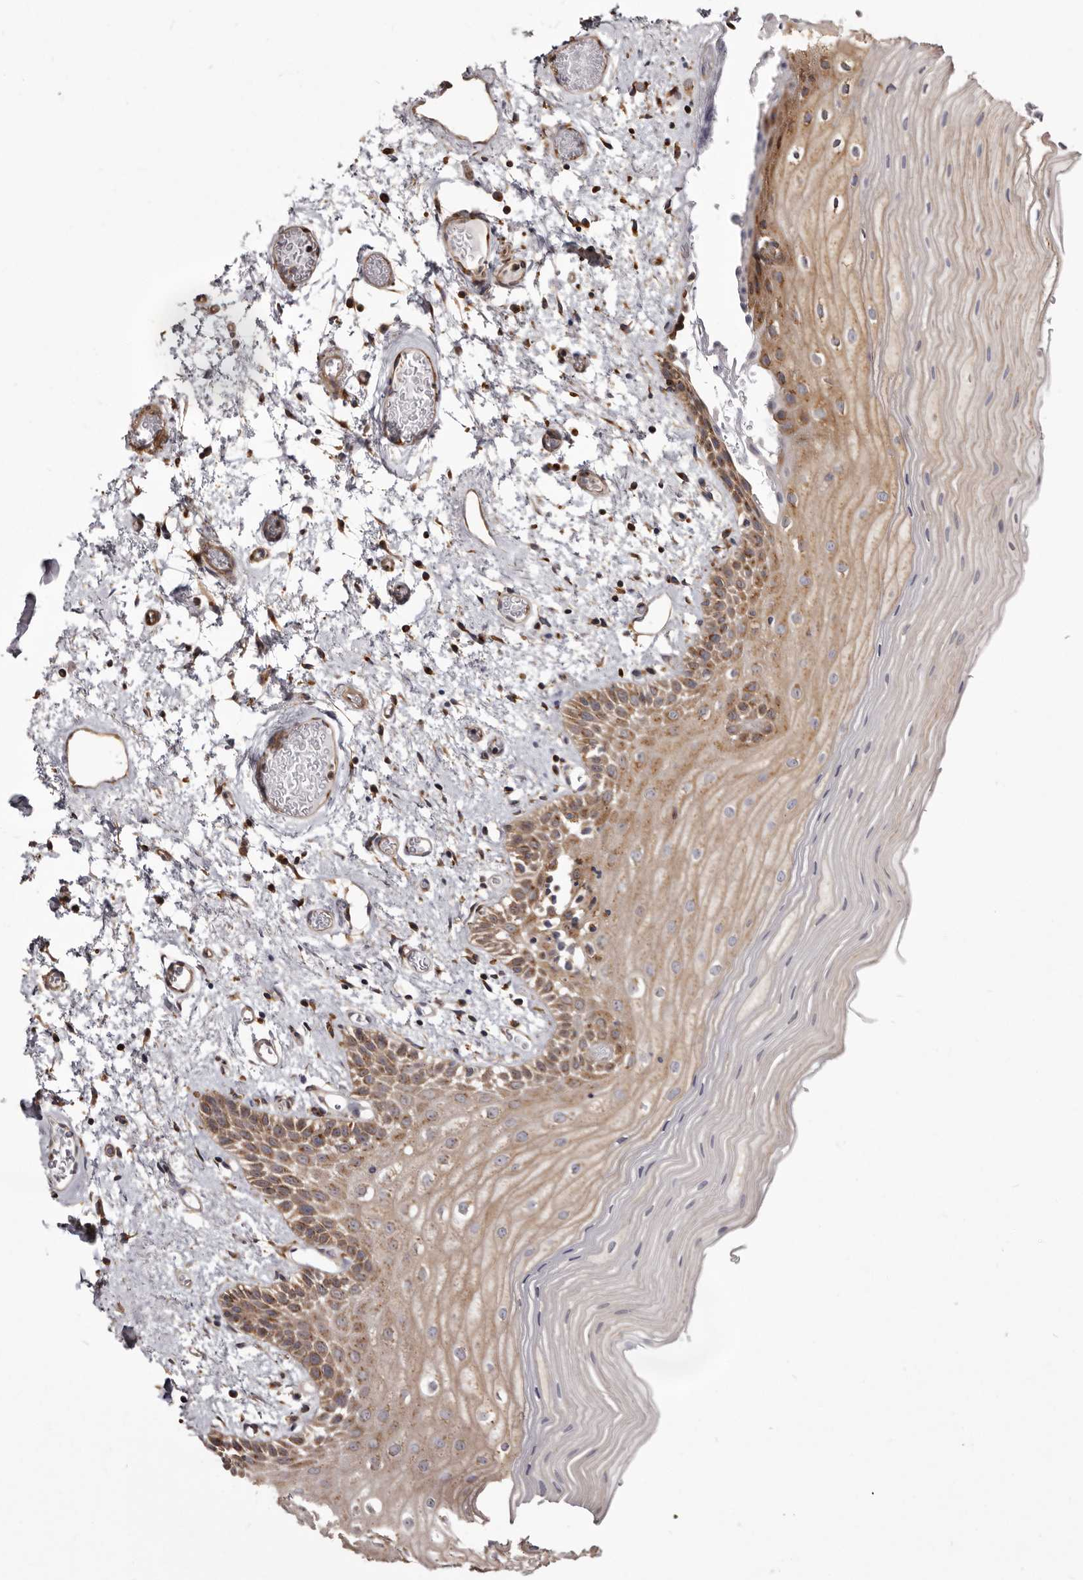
{"staining": {"intensity": "moderate", "quantity": "25%-75%", "location": "cytoplasmic/membranous"}, "tissue": "oral mucosa", "cell_type": "Squamous epithelial cells", "image_type": "normal", "snomed": [{"axis": "morphology", "description": "Normal tissue, NOS"}, {"axis": "topography", "description": "Oral tissue"}], "caption": "Protein staining of benign oral mucosa demonstrates moderate cytoplasmic/membranous staining in approximately 25%-75% of squamous epithelial cells.", "gene": "TPD52", "patient": {"sex": "male", "age": 52}}